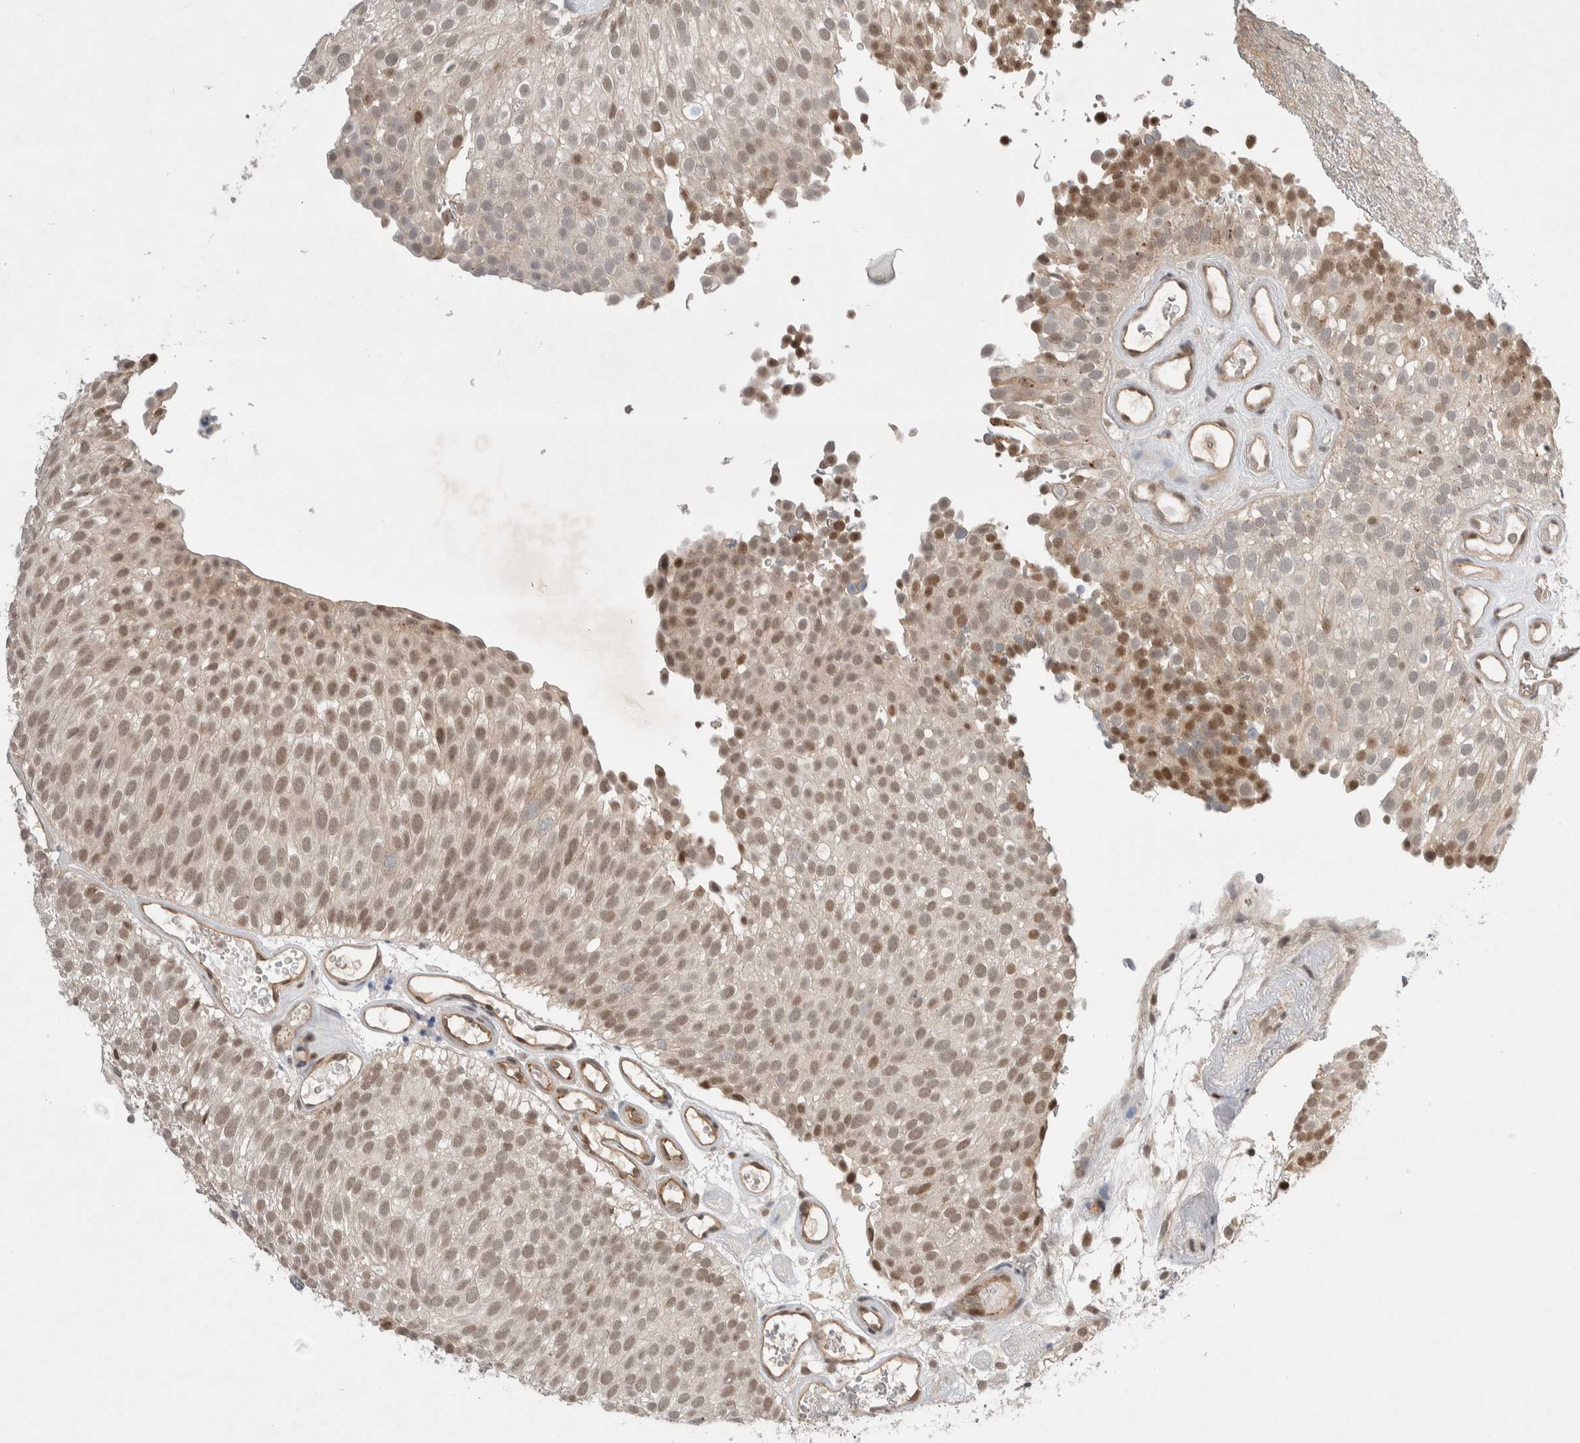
{"staining": {"intensity": "moderate", "quantity": ">75%", "location": "nuclear"}, "tissue": "urothelial cancer", "cell_type": "Tumor cells", "image_type": "cancer", "snomed": [{"axis": "morphology", "description": "Urothelial carcinoma, Low grade"}, {"axis": "topography", "description": "Urinary bladder"}], "caption": "Brown immunohistochemical staining in low-grade urothelial carcinoma shows moderate nuclear expression in about >75% of tumor cells. The staining was performed using DAB to visualize the protein expression in brown, while the nuclei were stained in blue with hematoxylin (Magnification: 20x).", "gene": "ZNF704", "patient": {"sex": "male", "age": 78}}